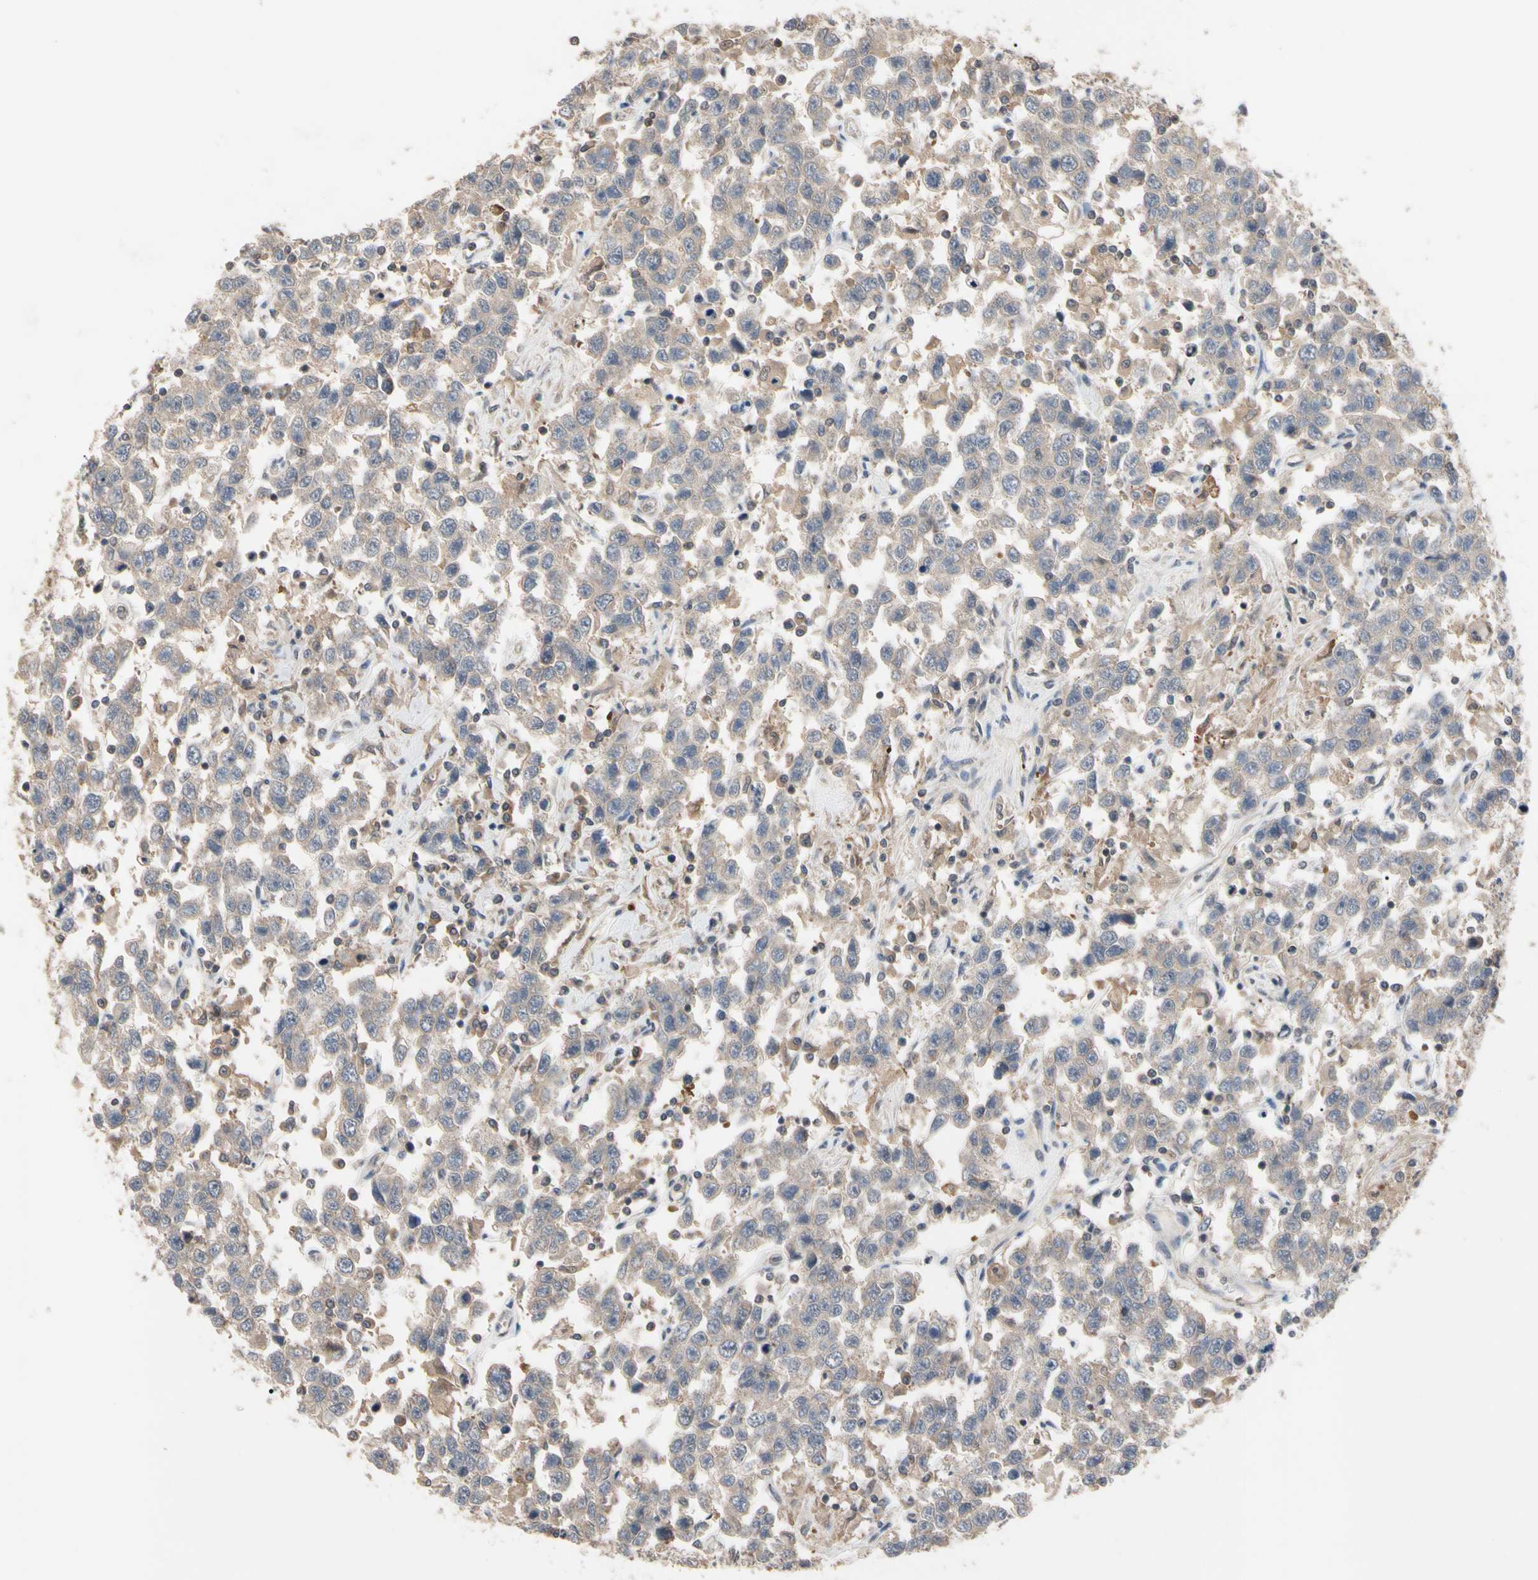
{"staining": {"intensity": "moderate", "quantity": ">75%", "location": "cytoplasmic/membranous"}, "tissue": "testis cancer", "cell_type": "Tumor cells", "image_type": "cancer", "snomed": [{"axis": "morphology", "description": "Seminoma, NOS"}, {"axis": "topography", "description": "Testis"}], "caption": "Immunohistochemical staining of human testis seminoma reveals medium levels of moderate cytoplasmic/membranous protein staining in about >75% of tumor cells.", "gene": "DPP8", "patient": {"sex": "male", "age": 41}}